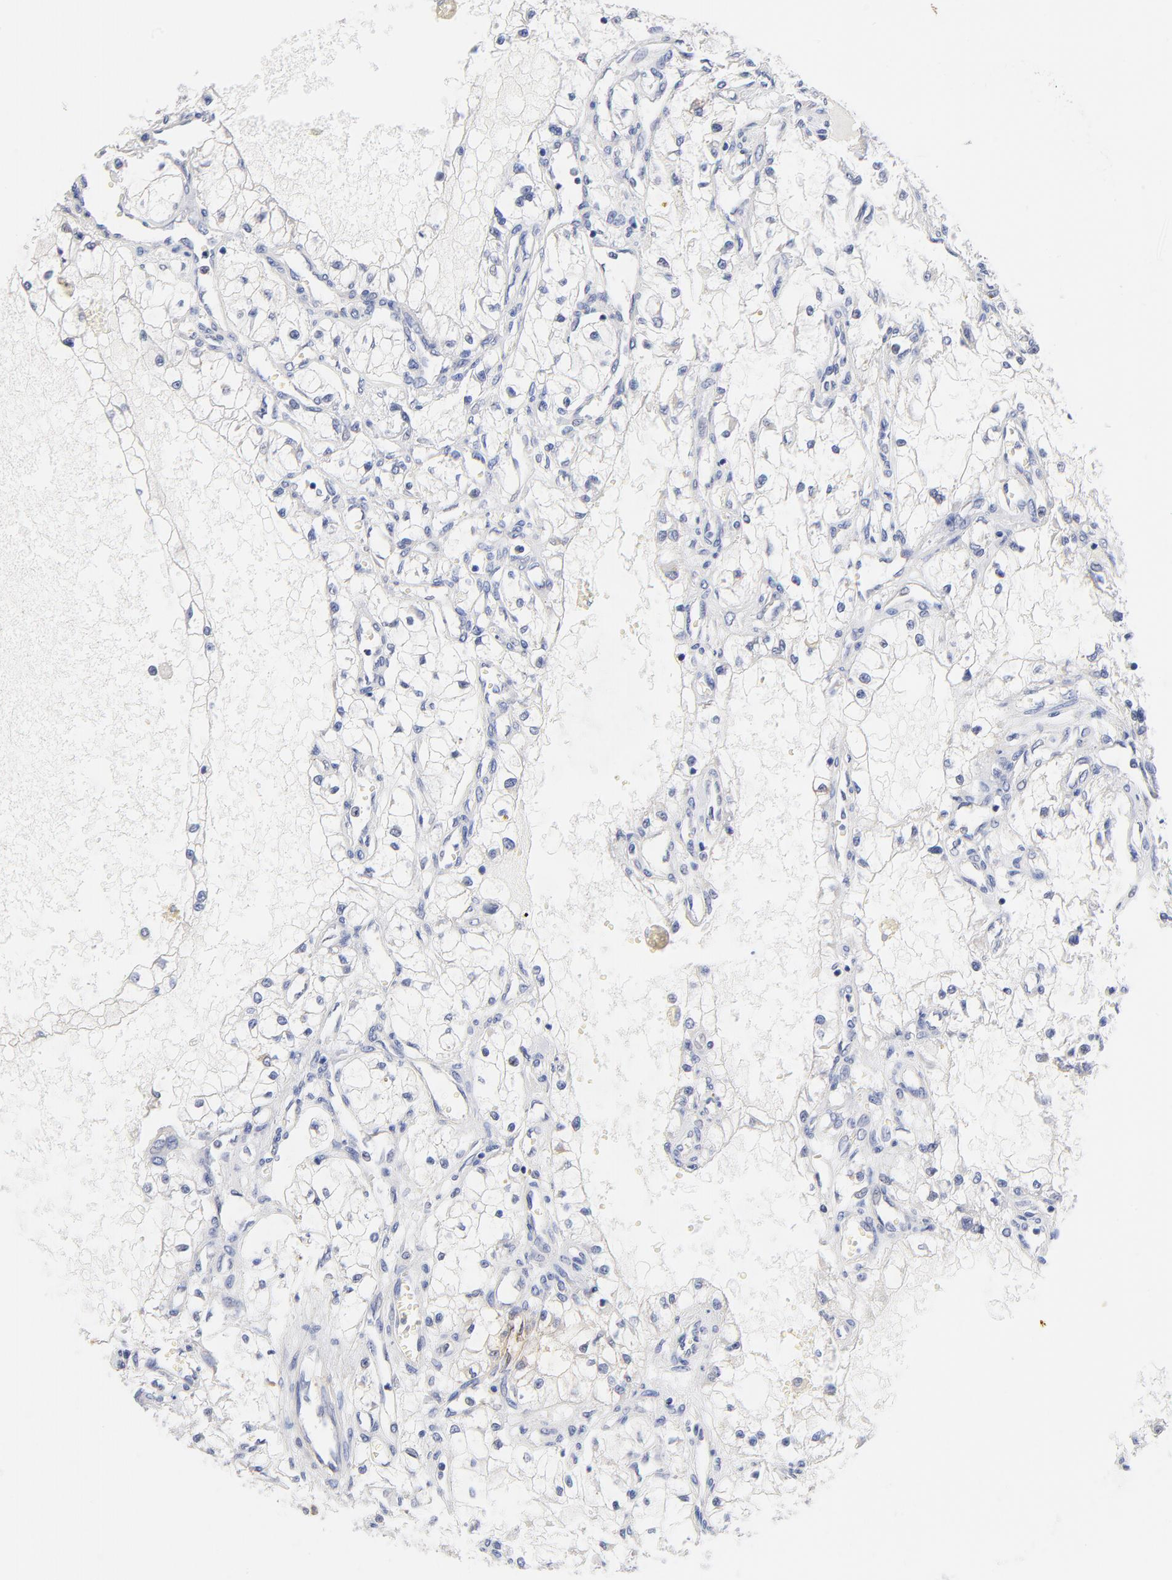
{"staining": {"intensity": "negative", "quantity": "none", "location": "none"}, "tissue": "renal cancer", "cell_type": "Tumor cells", "image_type": "cancer", "snomed": [{"axis": "morphology", "description": "Adenocarcinoma, NOS"}, {"axis": "topography", "description": "Kidney"}], "caption": "Tumor cells show no significant expression in renal cancer.", "gene": "TWNK", "patient": {"sex": "male", "age": 61}}